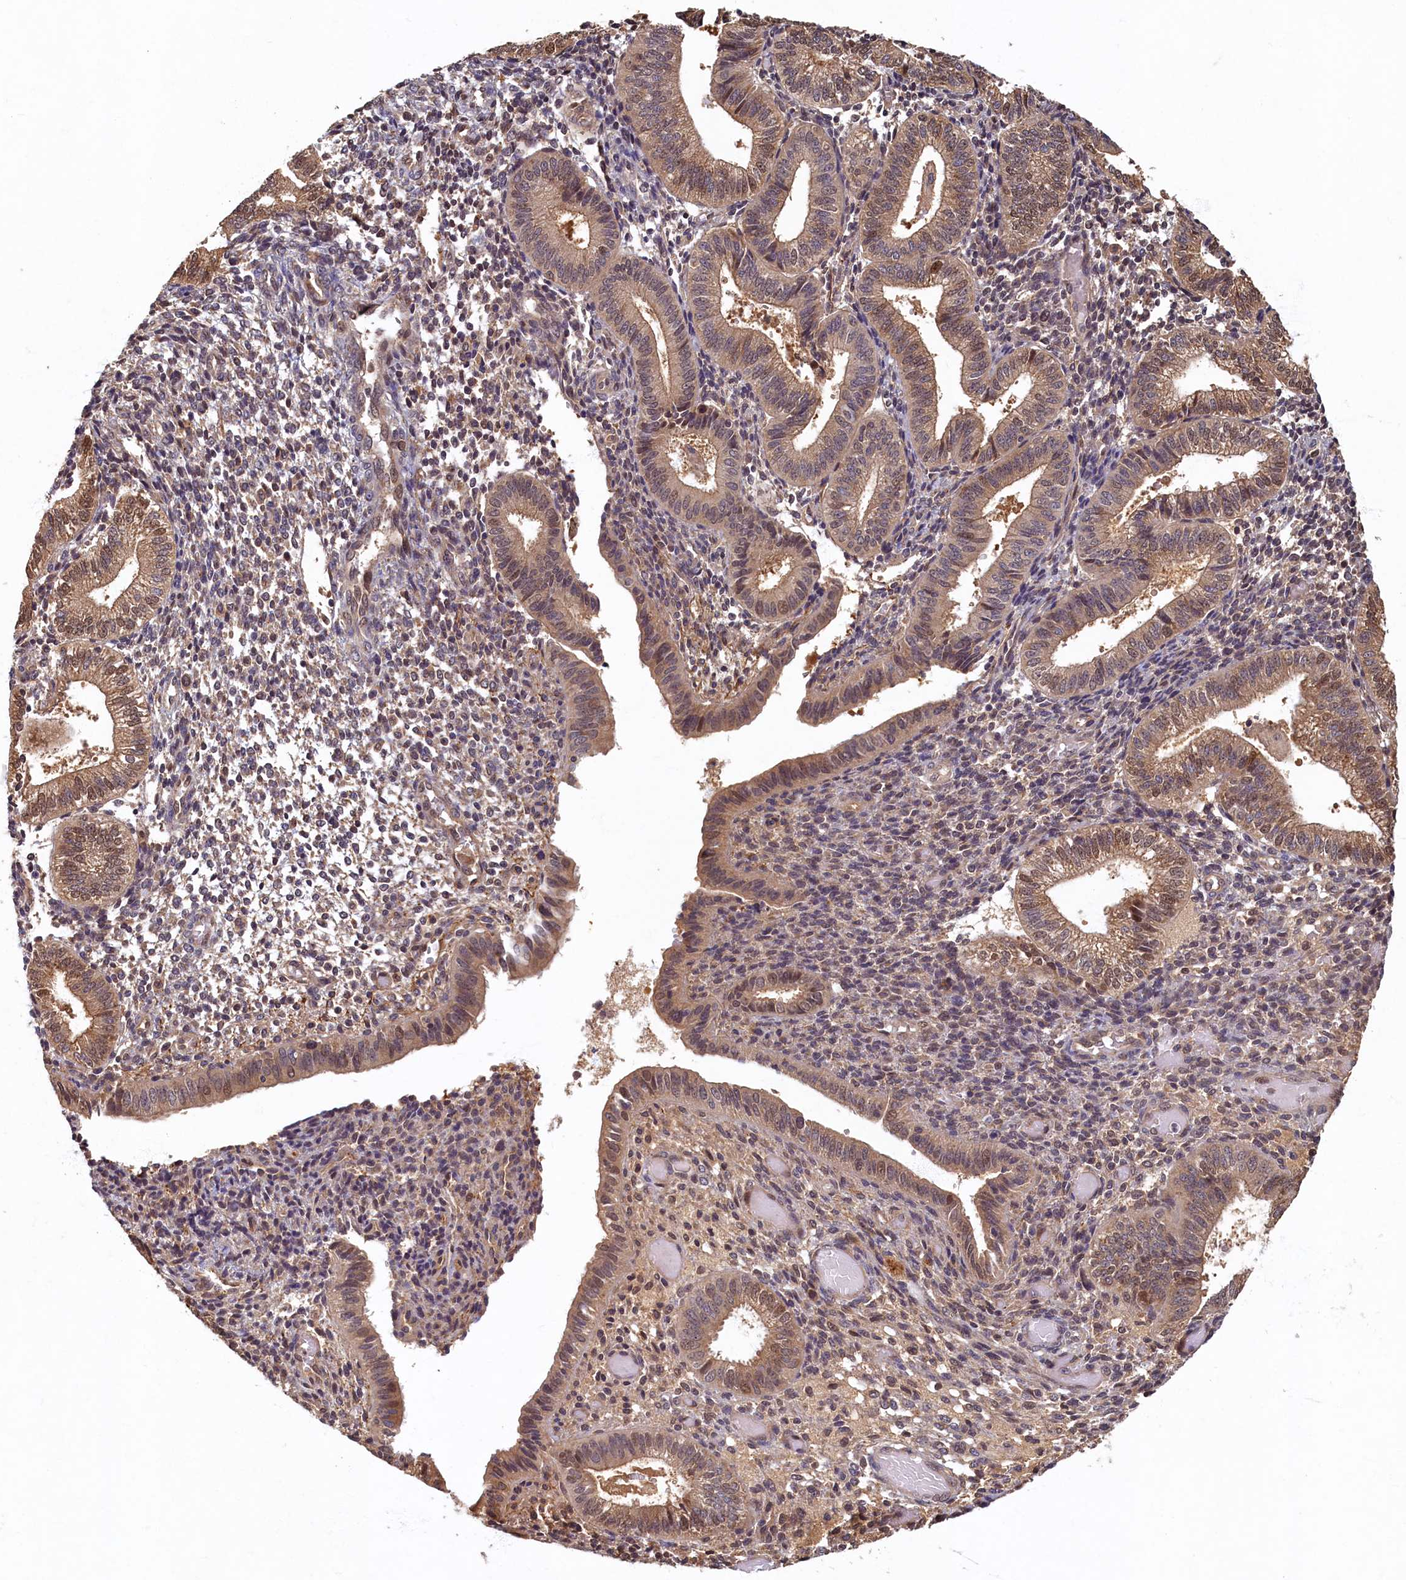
{"staining": {"intensity": "moderate", "quantity": "<25%", "location": "cytoplasmic/membranous,nuclear"}, "tissue": "endometrium", "cell_type": "Cells in endometrial stroma", "image_type": "normal", "snomed": [{"axis": "morphology", "description": "Normal tissue, NOS"}, {"axis": "topography", "description": "Endometrium"}], "caption": "Human endometrium stained with a brown dye exhibits moderate cytoplasmic/membranous,nuclear positive staining in approximately <25% of cells in endometrial stroma.", "gene": "LCMT2", "patient": {"sex": "female", "age": 34}}